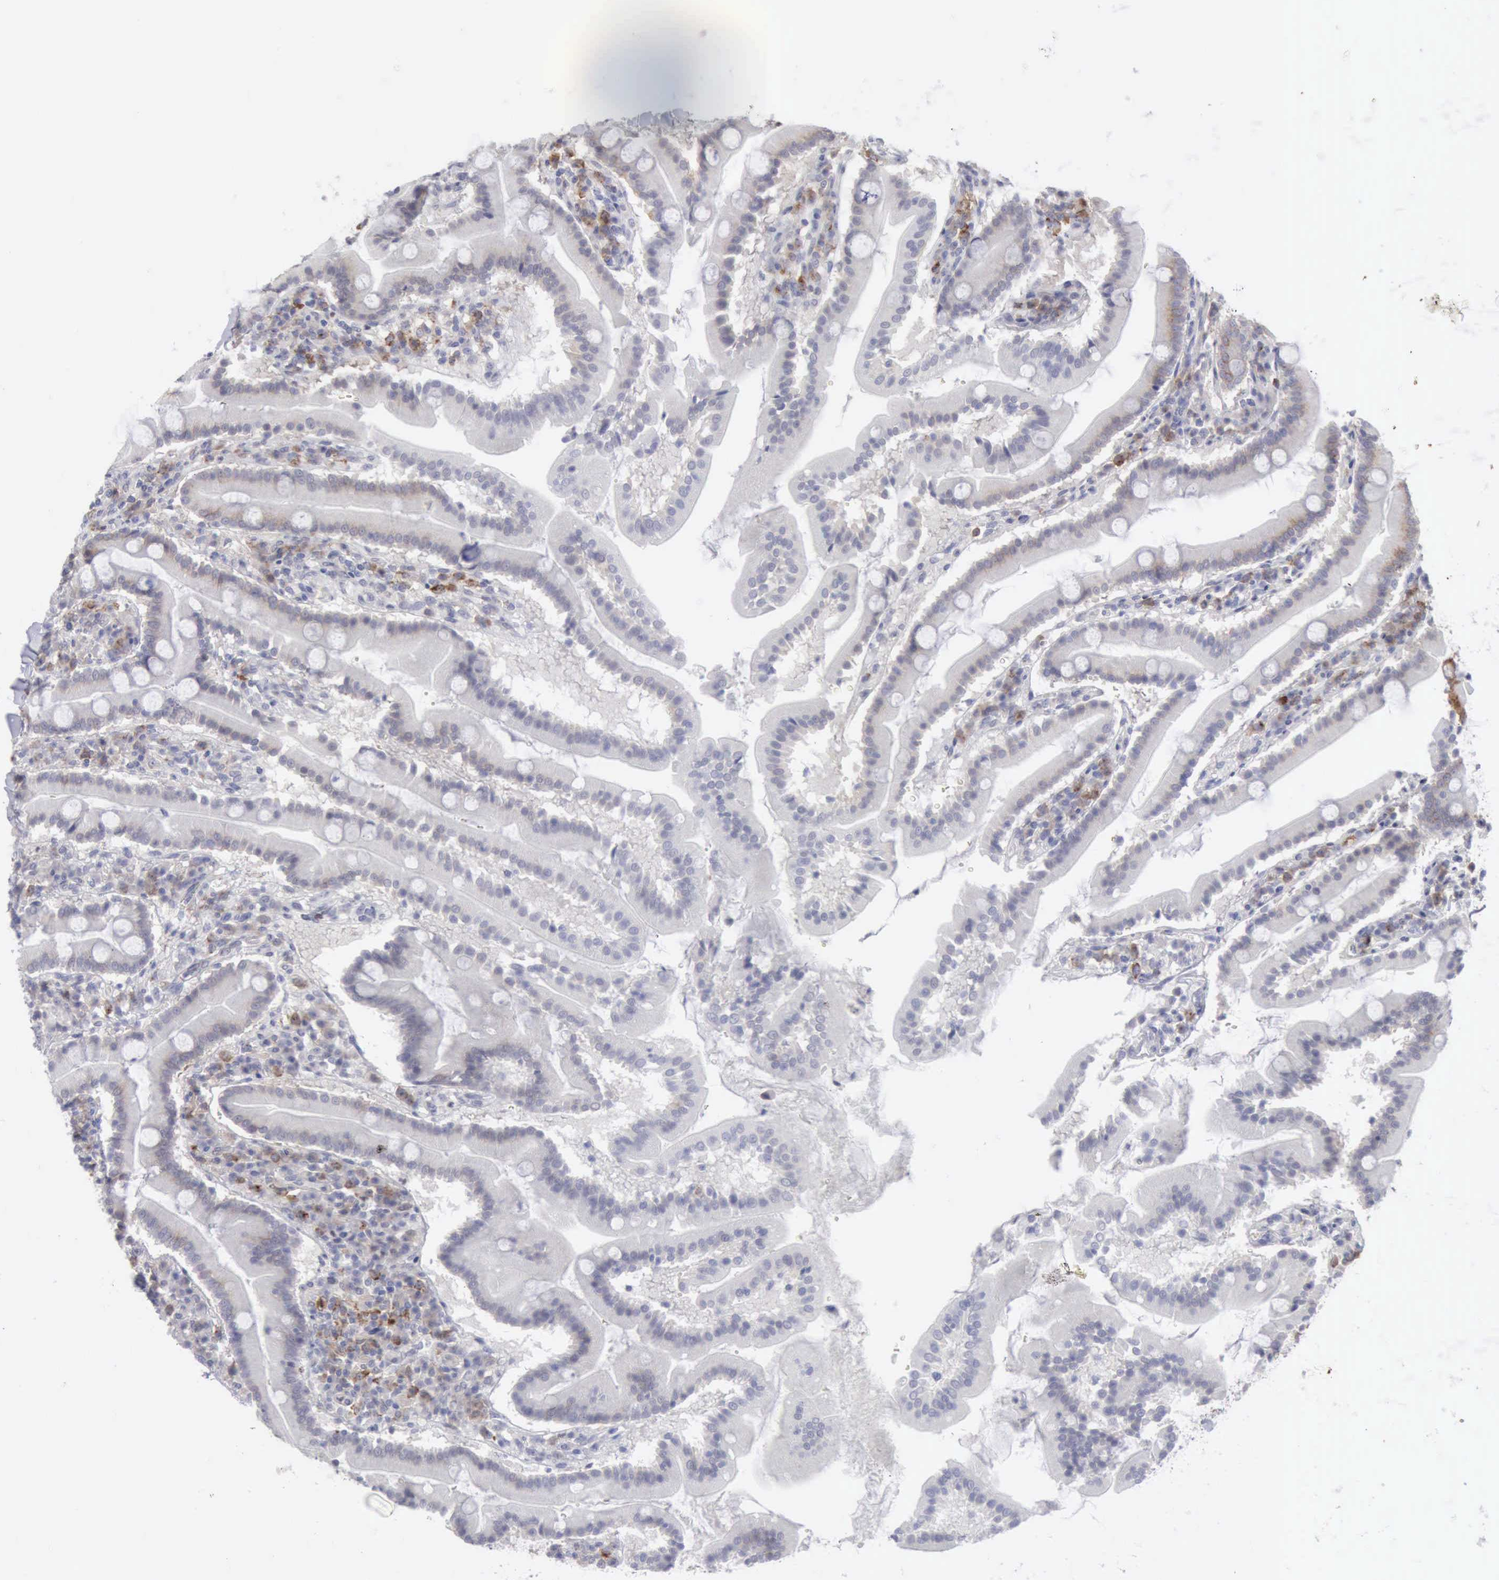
{"staining": {"intensity": "moderate", "quantity": "<25%", "location": "cytoplasmic/membranous"}, "tissue": "duodenum", "cell_type": "Glandular cells", "image_type": "normal", "snomed": [{"axis": "morphology", "description": "Normal tissue, NOS"}, {"axis": "topography", "description": "Duodenum"}], "caption": "IHC of unremarkable duodenum displays low levels of moderate cytoplasmic/membranous expression in about <25% of glandular cells.", "gene": "TFRC", "patient": {"sex": "male", "age": 50}}